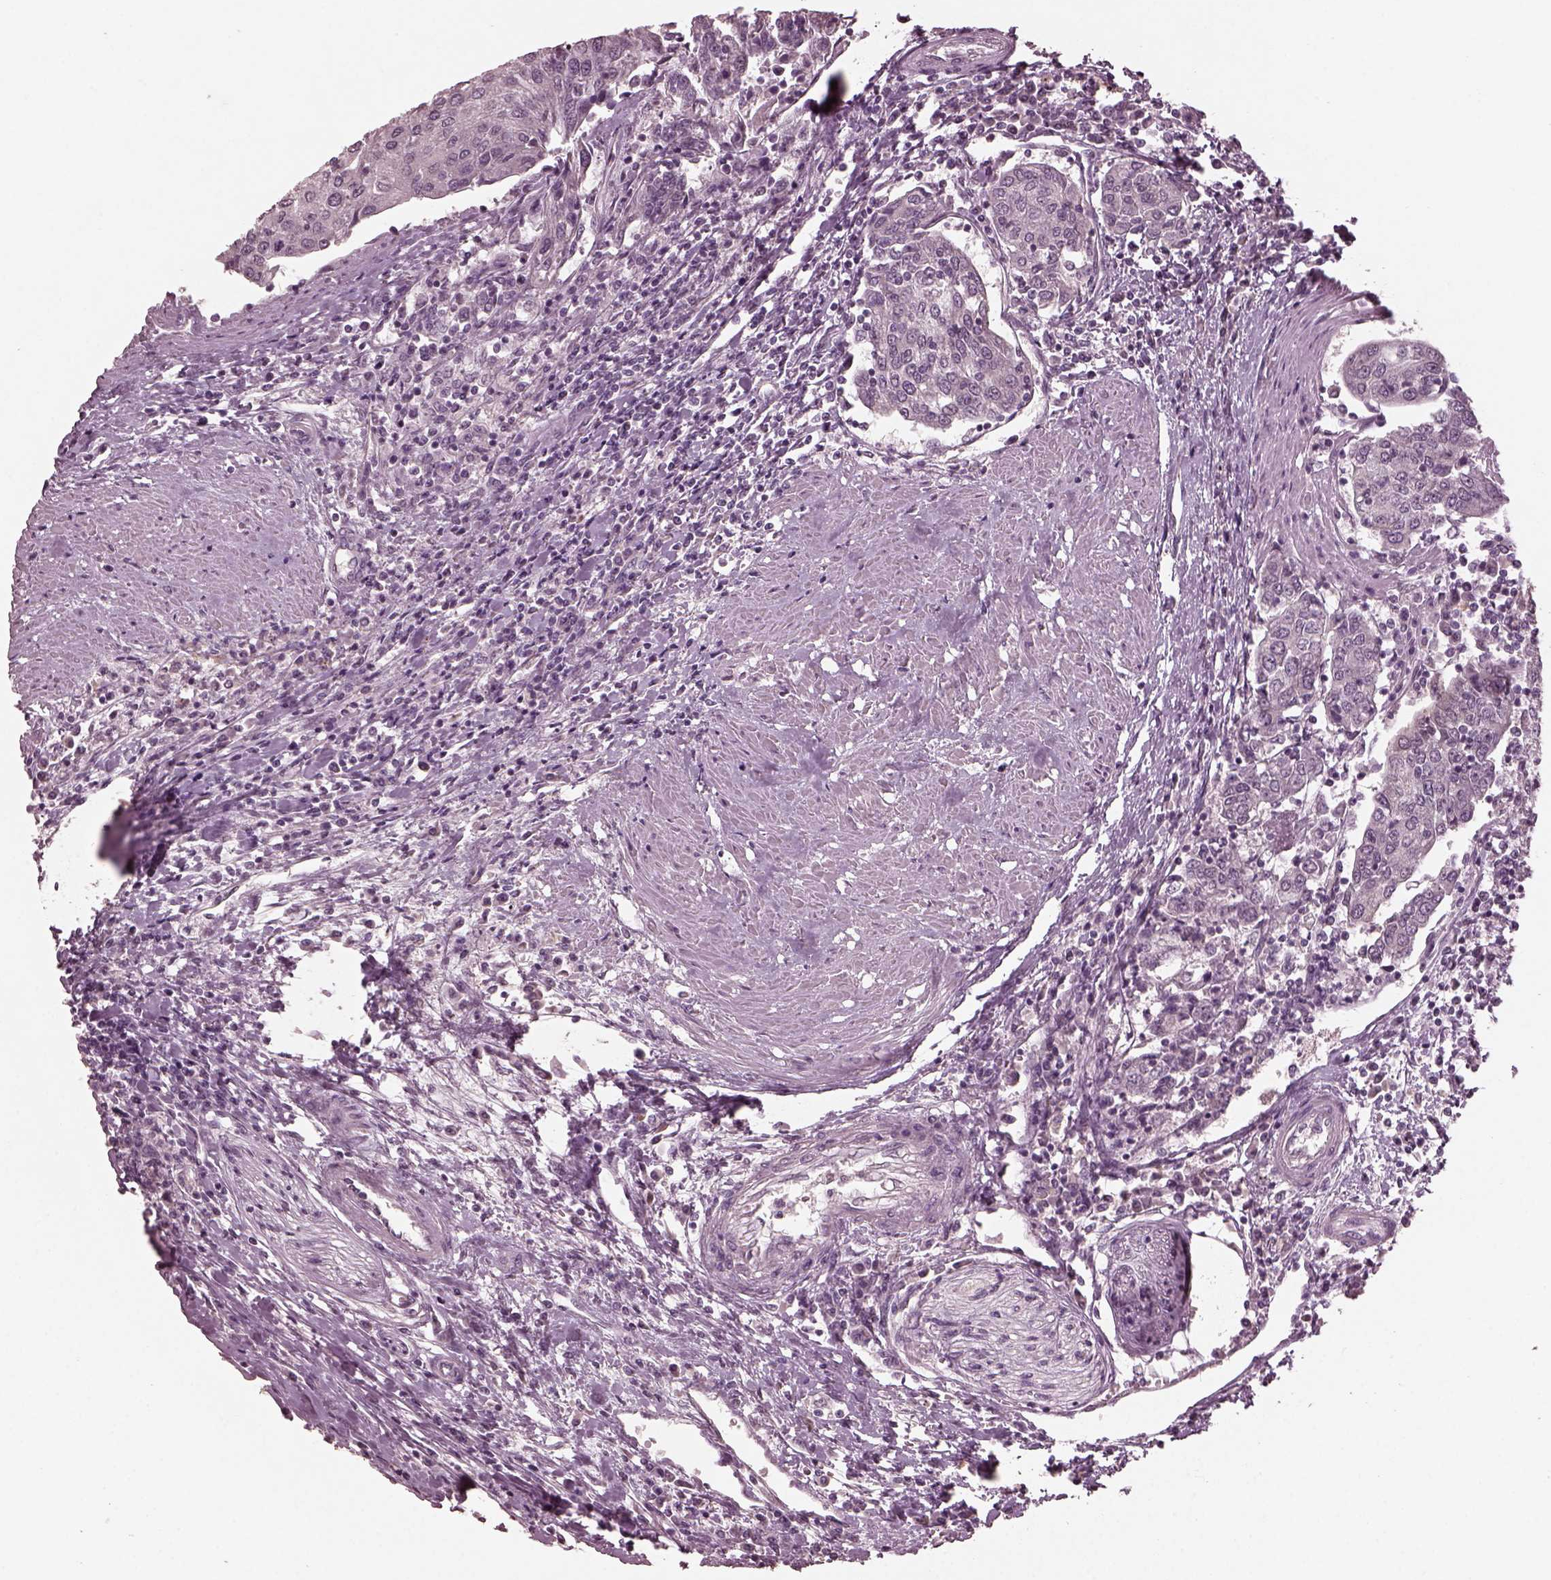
{"staining": {"intensity": "negative", "quantity": "none", "location": "none"}, "tissue": "urothelial cancer", "cell_type": "Tumor cells", "image_type": "cancer", "snomed": [{"axis": "morphology", "description": "Urothelial carcinoma, High grade"}, {"axis": "topography", "description": "Urinary bladder"}], "caption": "Image shows no protein positivity in tumor cells of urothelial cancer tissue.", "gene": "RGS7", "patient": {"sex": "female", "age": 85}}